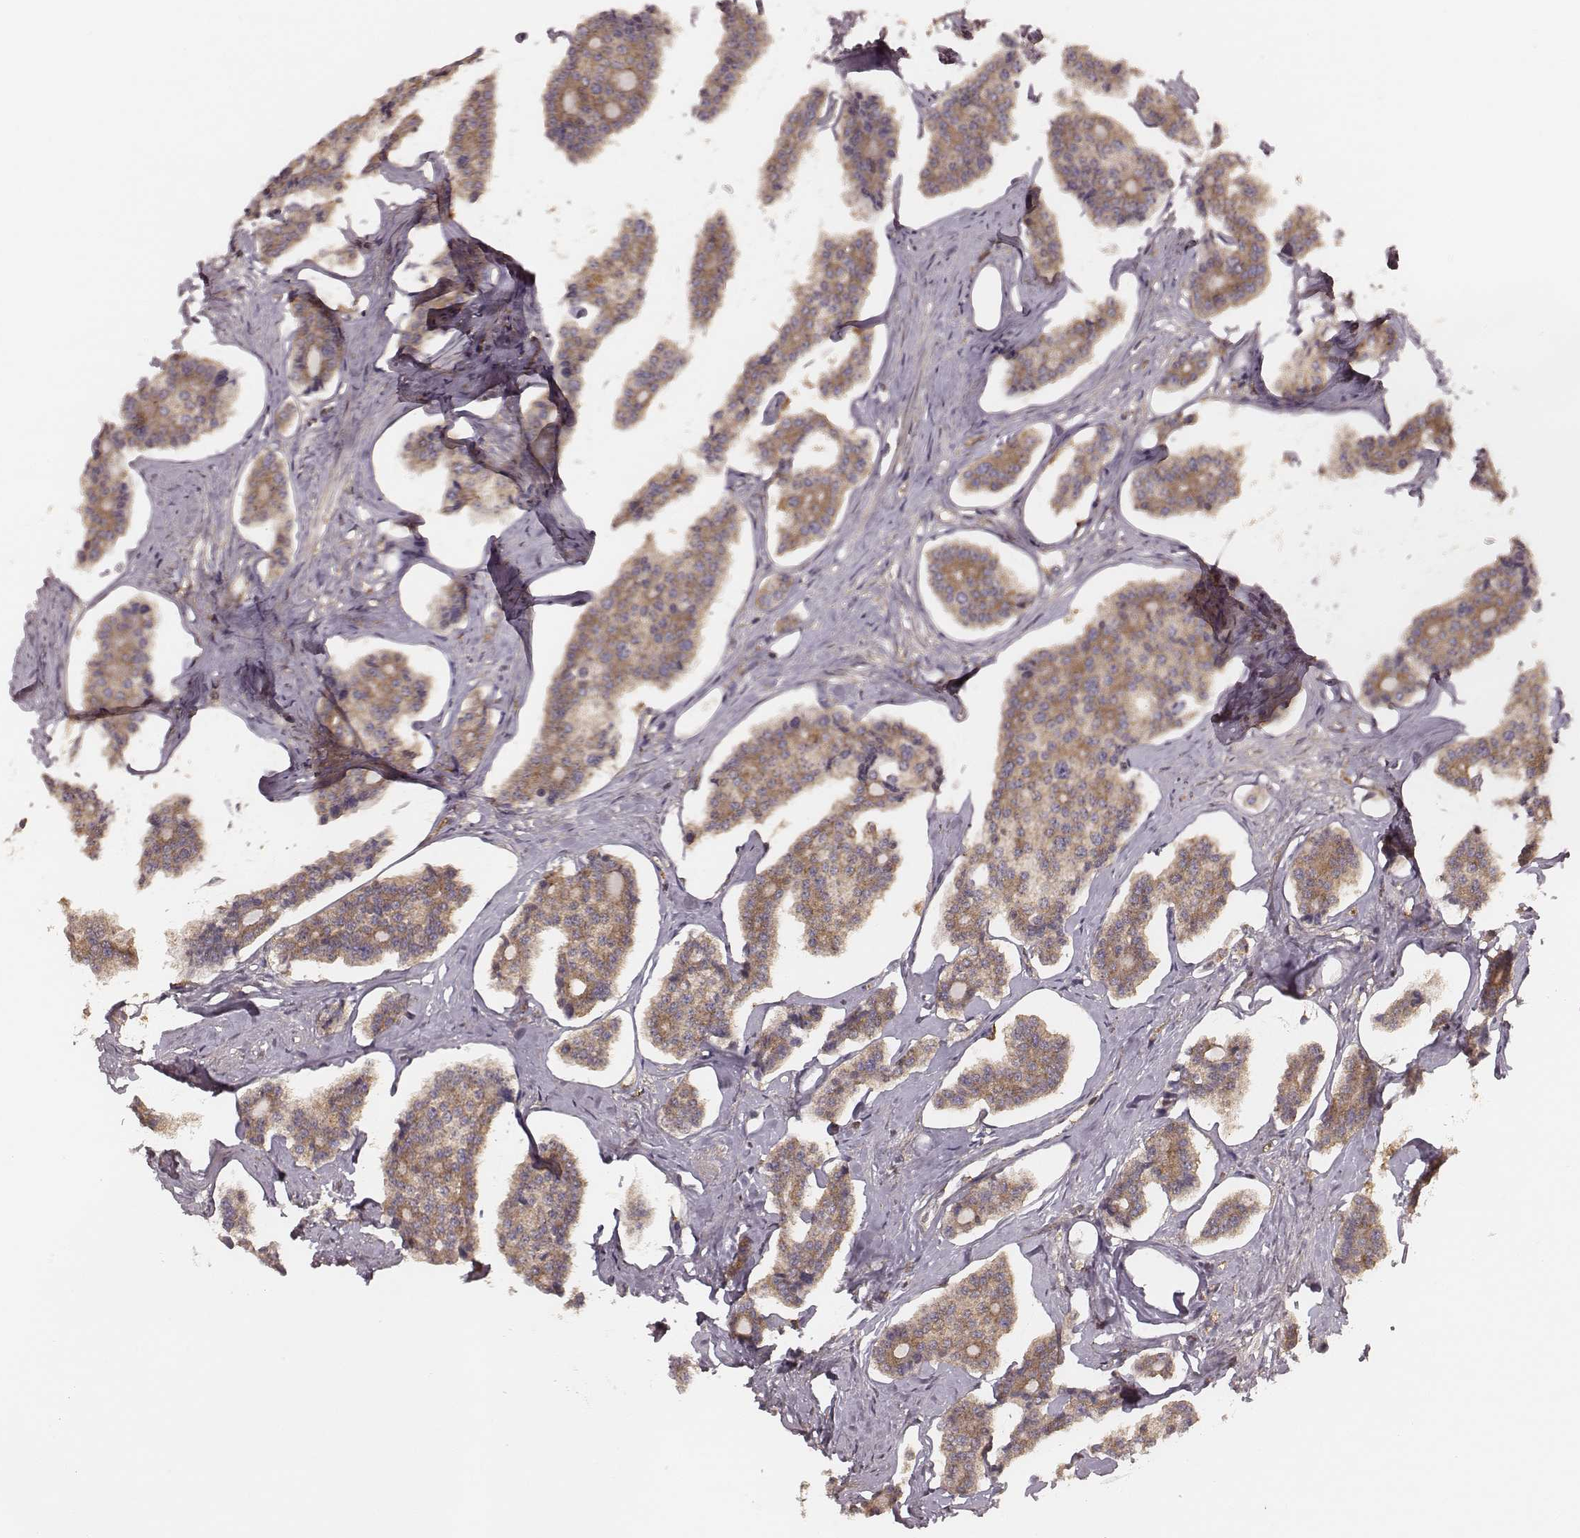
{"staining": {"intensity": "moderate", "quantity": ">75%", "location": "cytoplasmic/membranous"}, "tissue": "carcinoid", "cell_type": "Tumor cells", "image_type": "cancer", "snomed": [{"axis": "morphology", "description": "Carcinoid, malignant, NOS"}, {"axis": "topography", "description": "Small intestine"}], "caption": "Brown immunohistochemical staining in malignant carcinoid reveals moderate cytoplasmic/membranous positivity in about >75% of tumor cells.", "gene": "CARS1", "patient": {"sex": "female", "age": 65}}